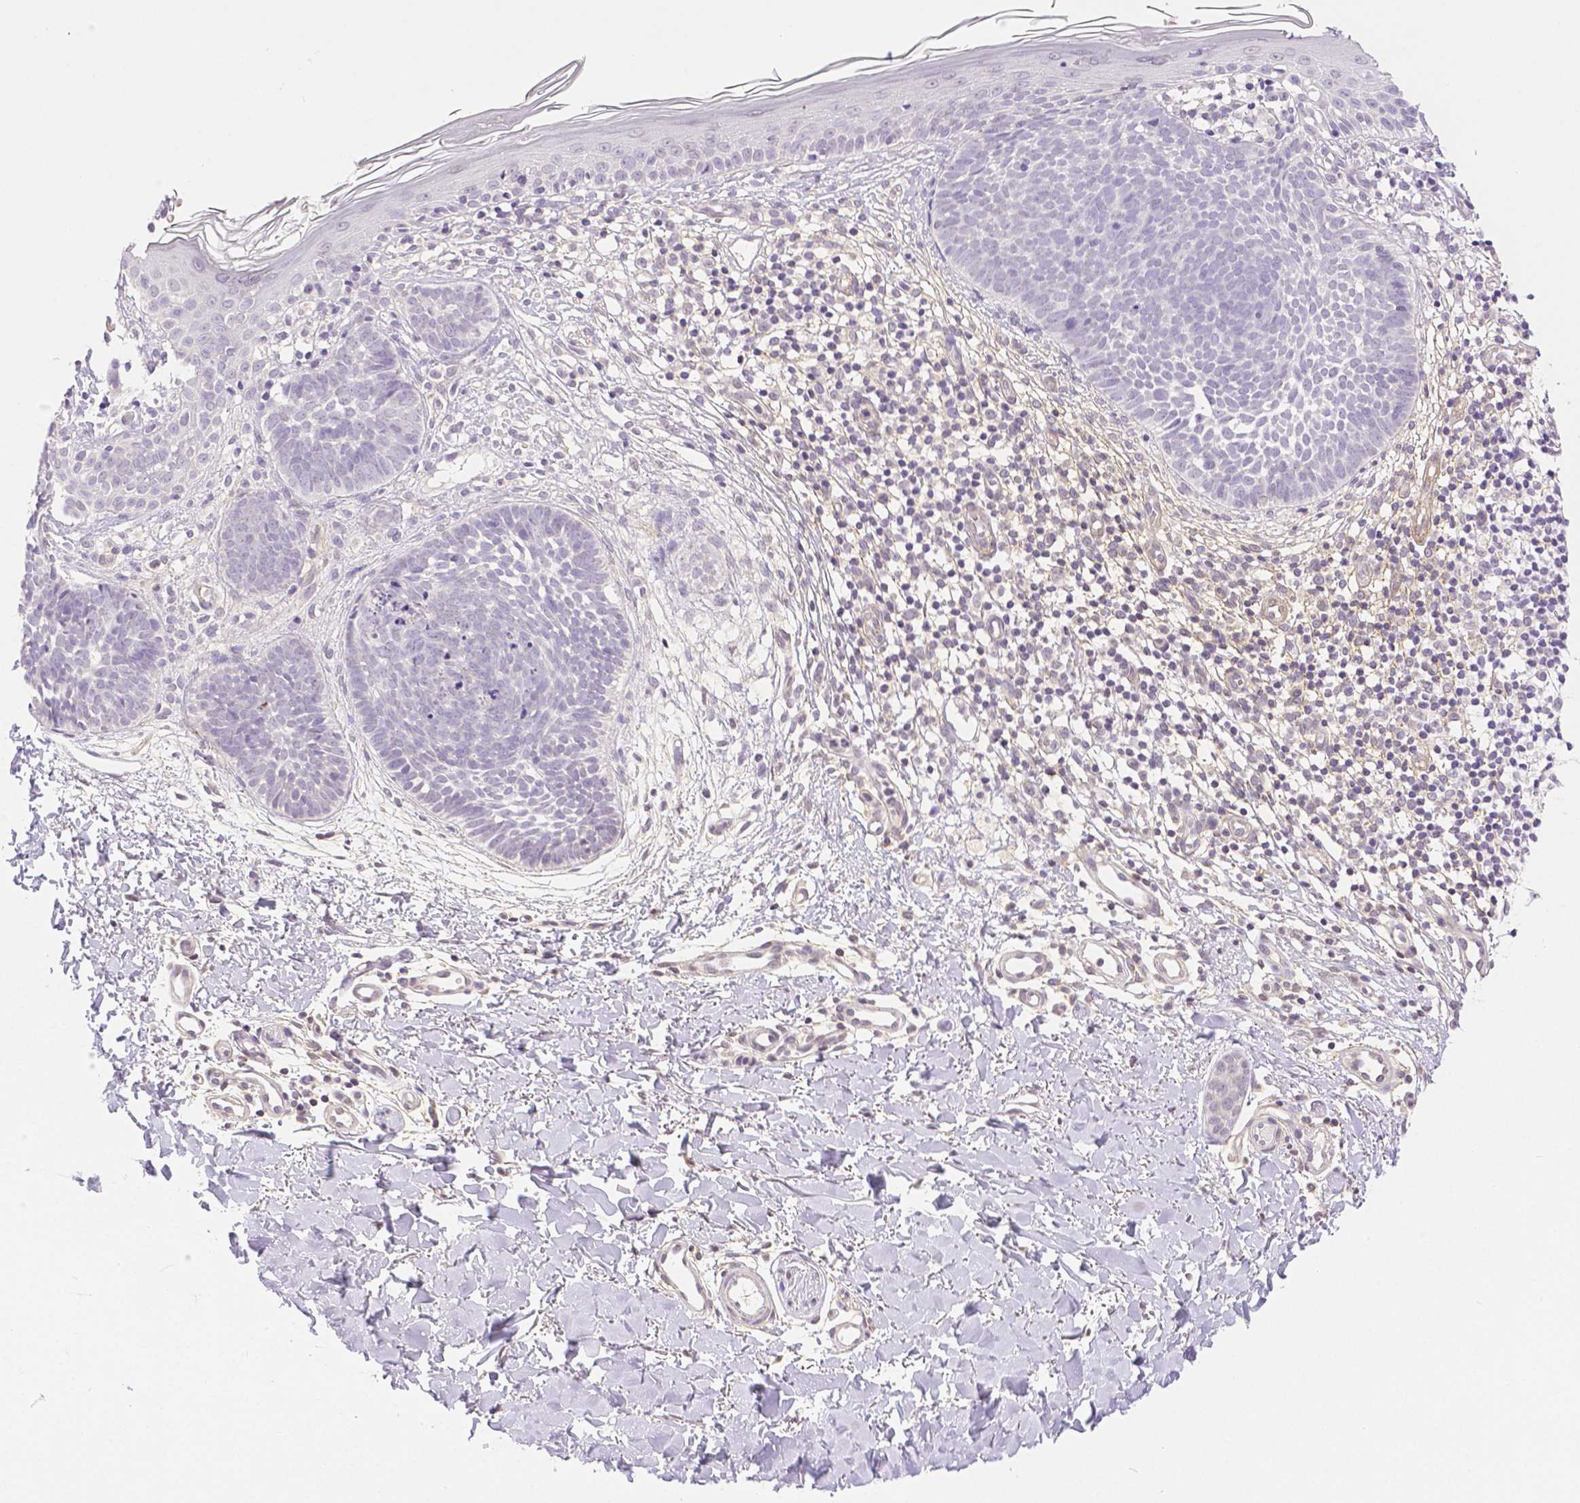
{"staining": {"intensity": "negative", "quantity": "none", "location": "none"}, "tissue": "skin cancer", "cell_type": "Tumor cells", "image_type": "cancer", "snomed": [{"axis": "morphology", "description": "Basal cell carcinoma"}, {"axis": "topography", "description": "Skin"}], "caption": "This is a image of immunohistochemistry (IHC) staining of basal cell carcinoma (skin), which shows no positivity in tumor cells.", "gene": "THY1", "patient": {"sex": "female", "age": 51}}